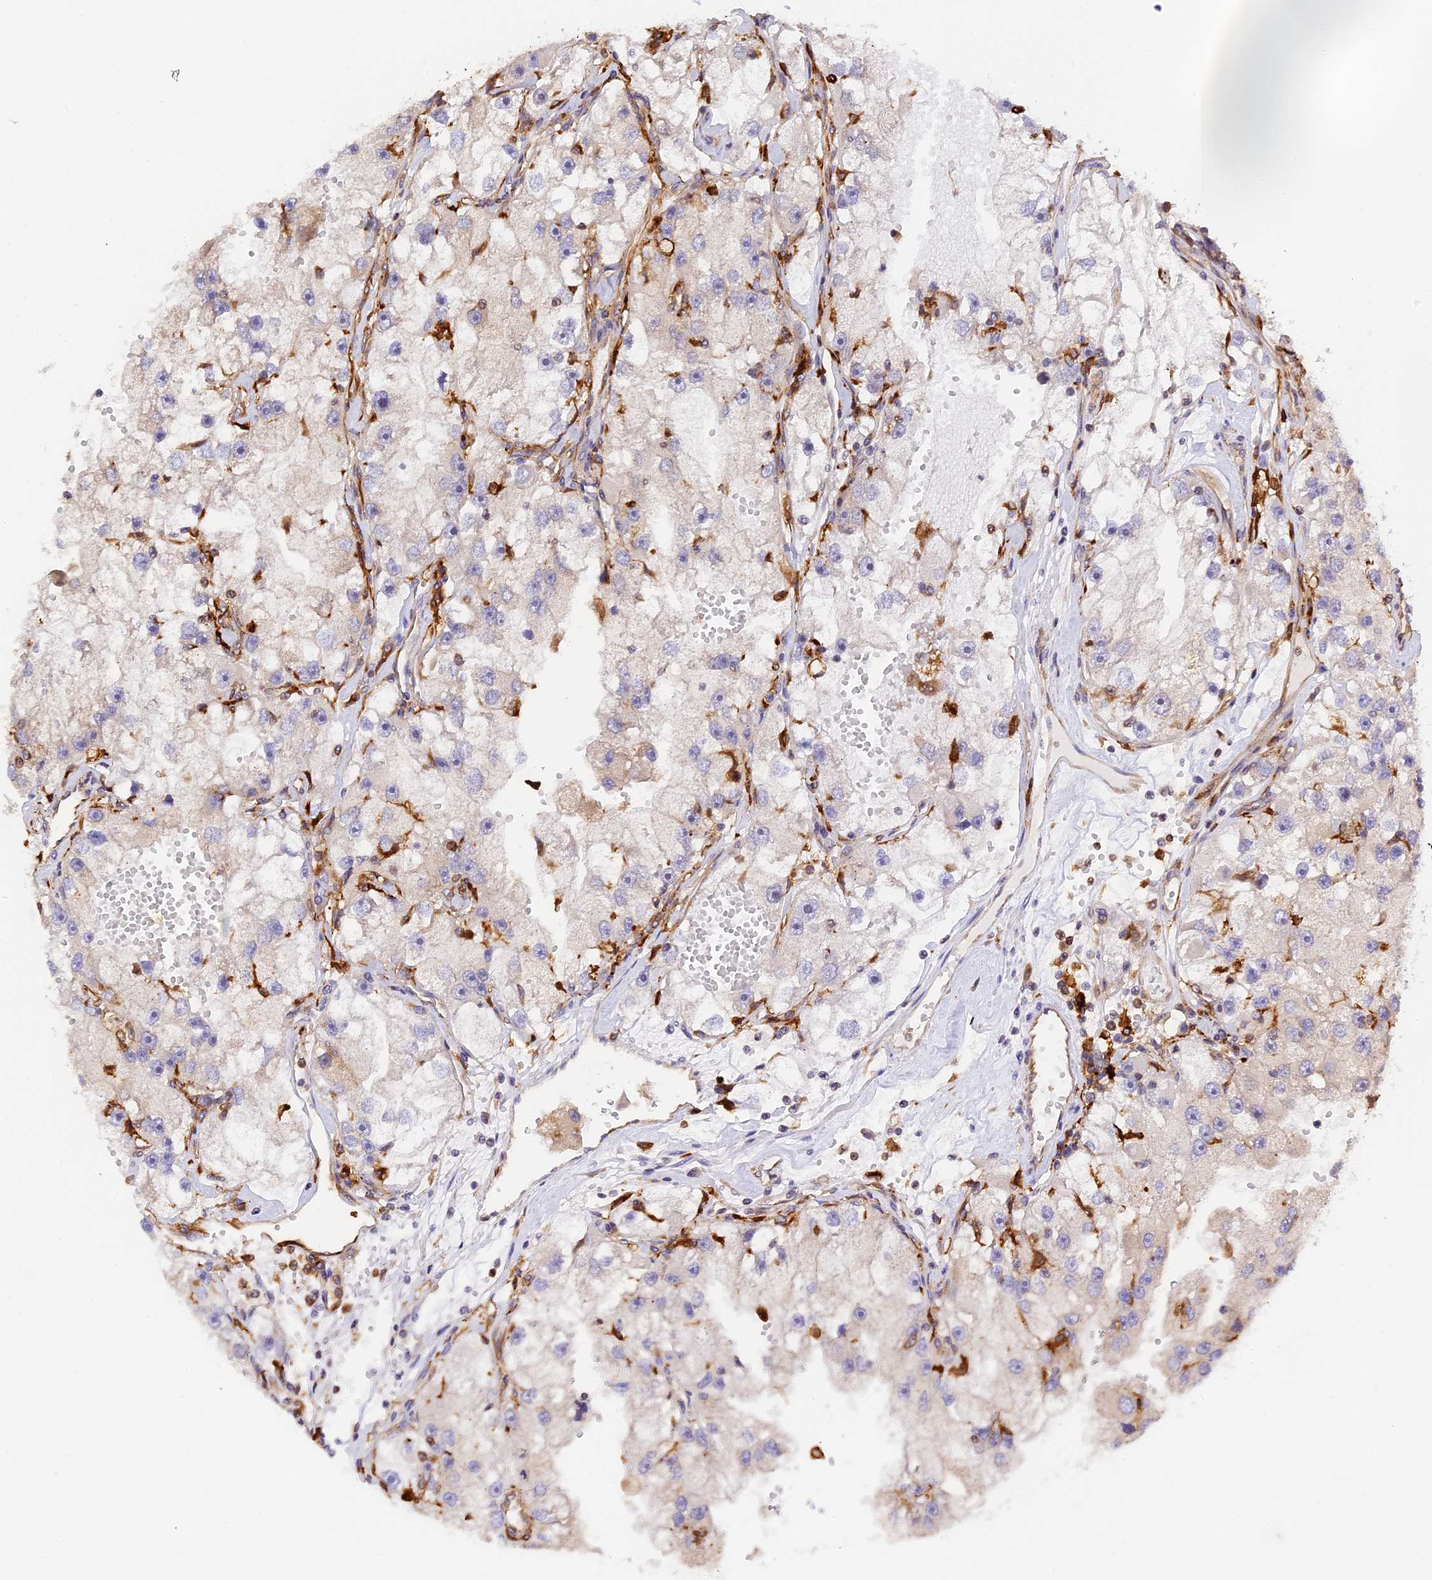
{"staining": {"intensity": "weak", "quantity": "<25%", "location": "cytoplasmic/membranous"}, "tissue": "renal cancer", "cell_type": "Tumor cells", "image_type": "cancer", "snomed": [{"axis": "morphology", "description": "Adenocarcinoma, NOS"}, {"axis": "topography", "description": "Kidney"}], "caption": "Tumor cells are negative for protein expression in human renal adenocarcinoma.", "gene": "C5orf22", "patient": {"sex": "male", "age": 63}}